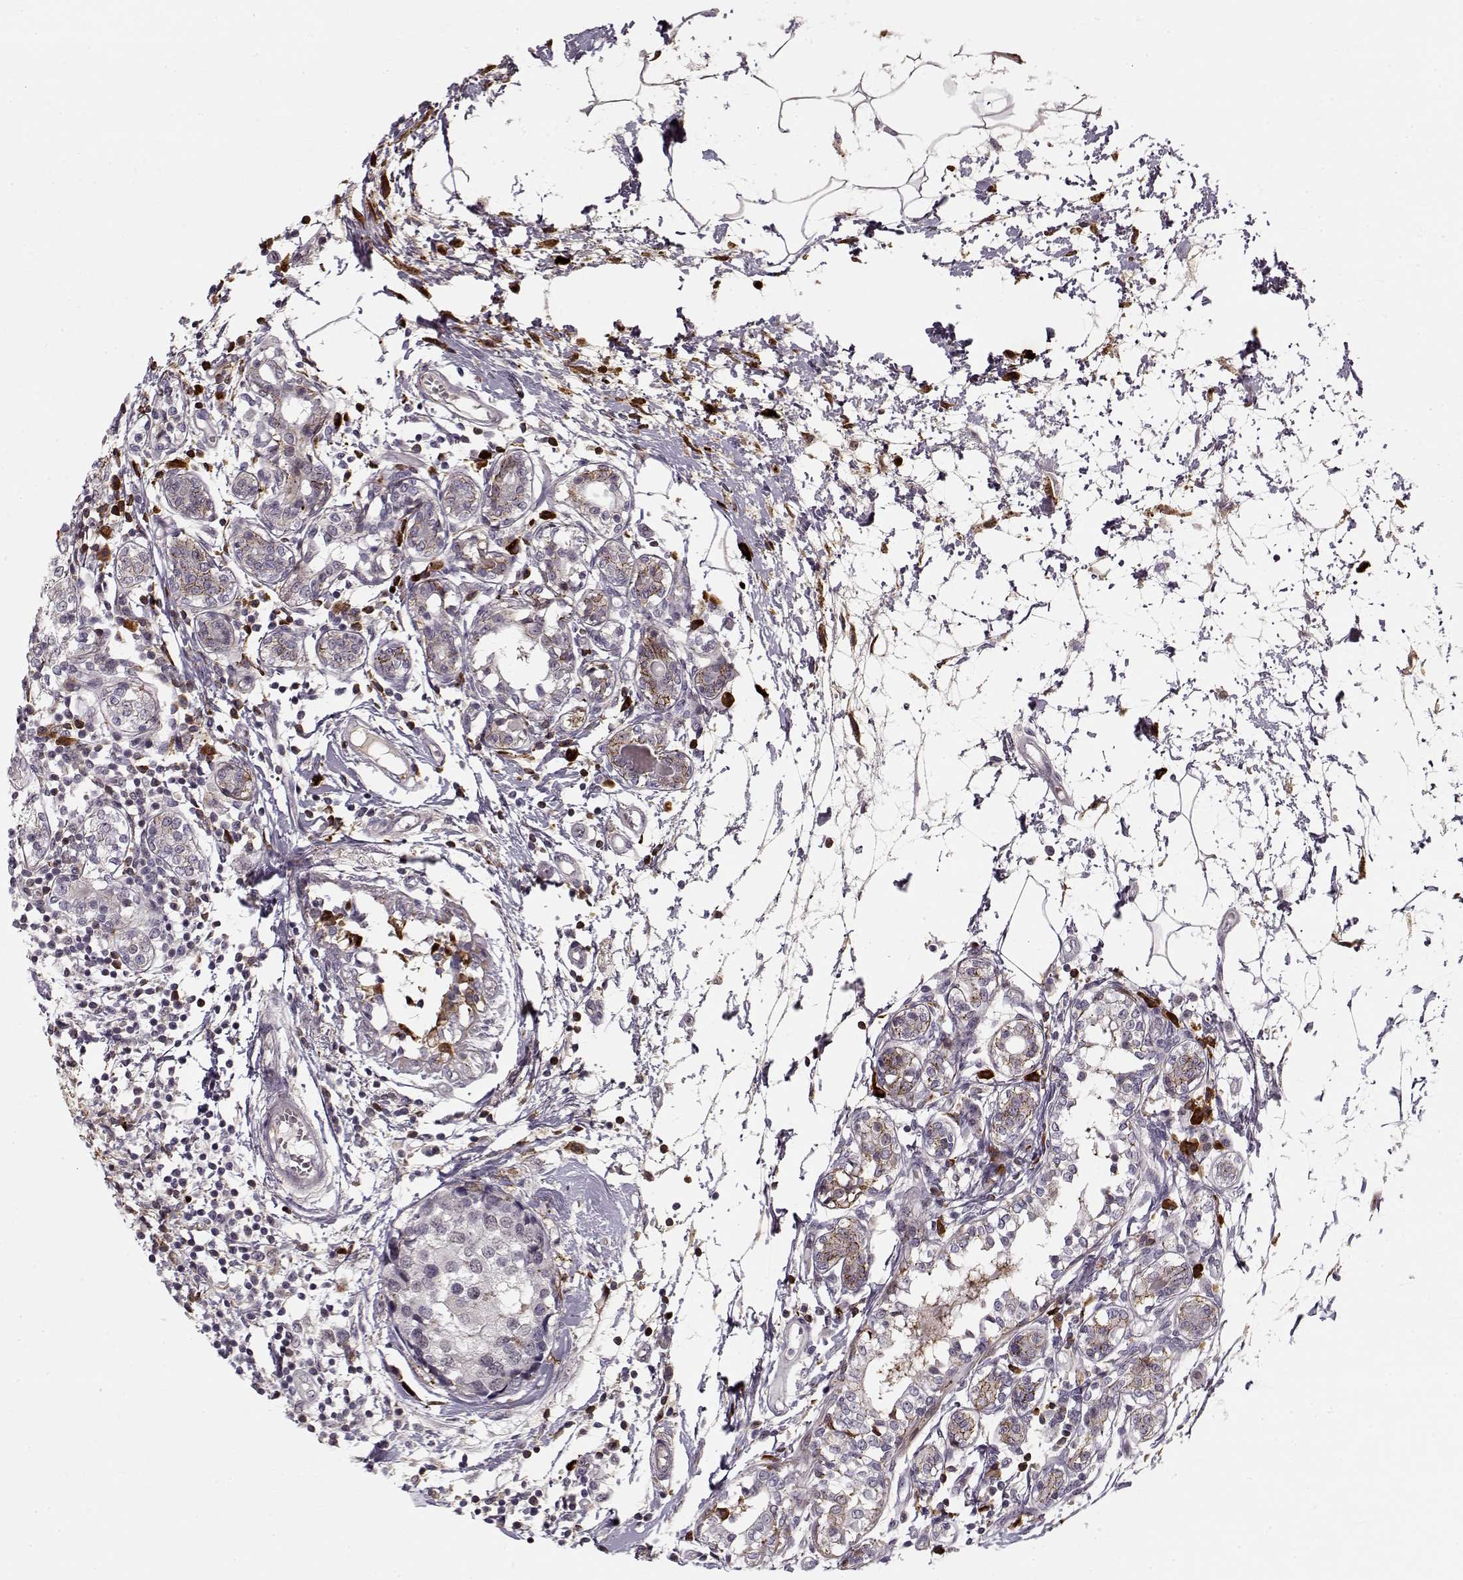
{"staining": {"intensity": "negative", "quantity": "none", "location": "none"}, "tissue": "breast cancer", "cell_type": "Tumor cells", "image_type": "cancer", "snomed": [{"axis": "morphology", "description": "Lobular carcinoma"}, {"axis": "topography", "description": "Breast"}], "caption": "Immunohistochemistry image of neoplastic tissue: lobular carcinoma (breast) stained with DAB (3,3'-diaminobenzidine) shows no significant protein positivity in tumor cells.", "gene": "DNAI3", "patient": {"sex": "female", "age": 59}}